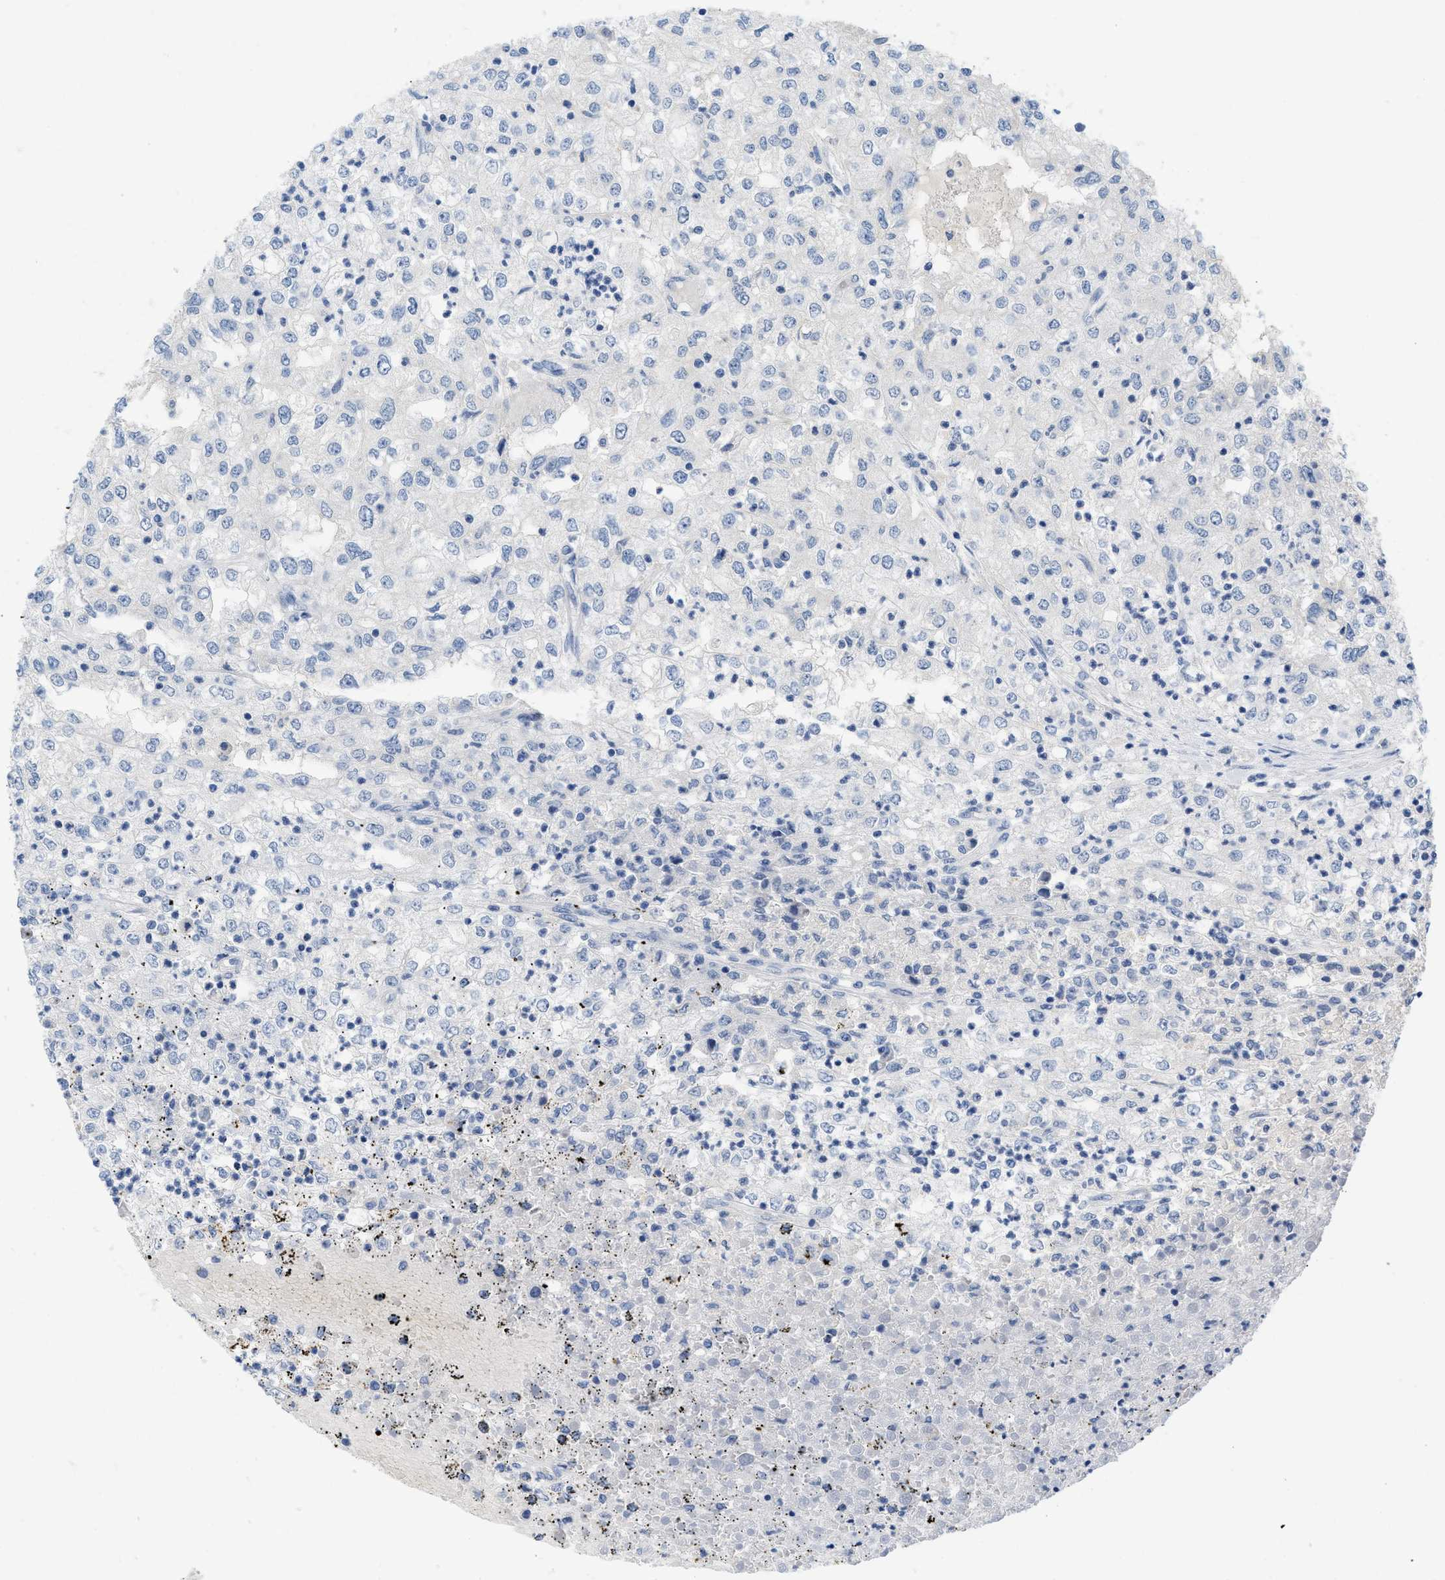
{"staining": {"intensity": "negative", "quantity": "none", "location": "none"}, "tissue": "renal cancer", "cell_type": "Tumor cells", "image_type": "cancer", "snomed": [{"axis": "morphology", "description": "Adenocarcinoma, NOS"}, {"axis": "topography", "description": "Kidney"}], "caption": "Image shows no protein positivity in tumor cells of renal adenocarcinoma tissue.", "gene": "PYY", "patient": {"sex": "female", "age": 54}}